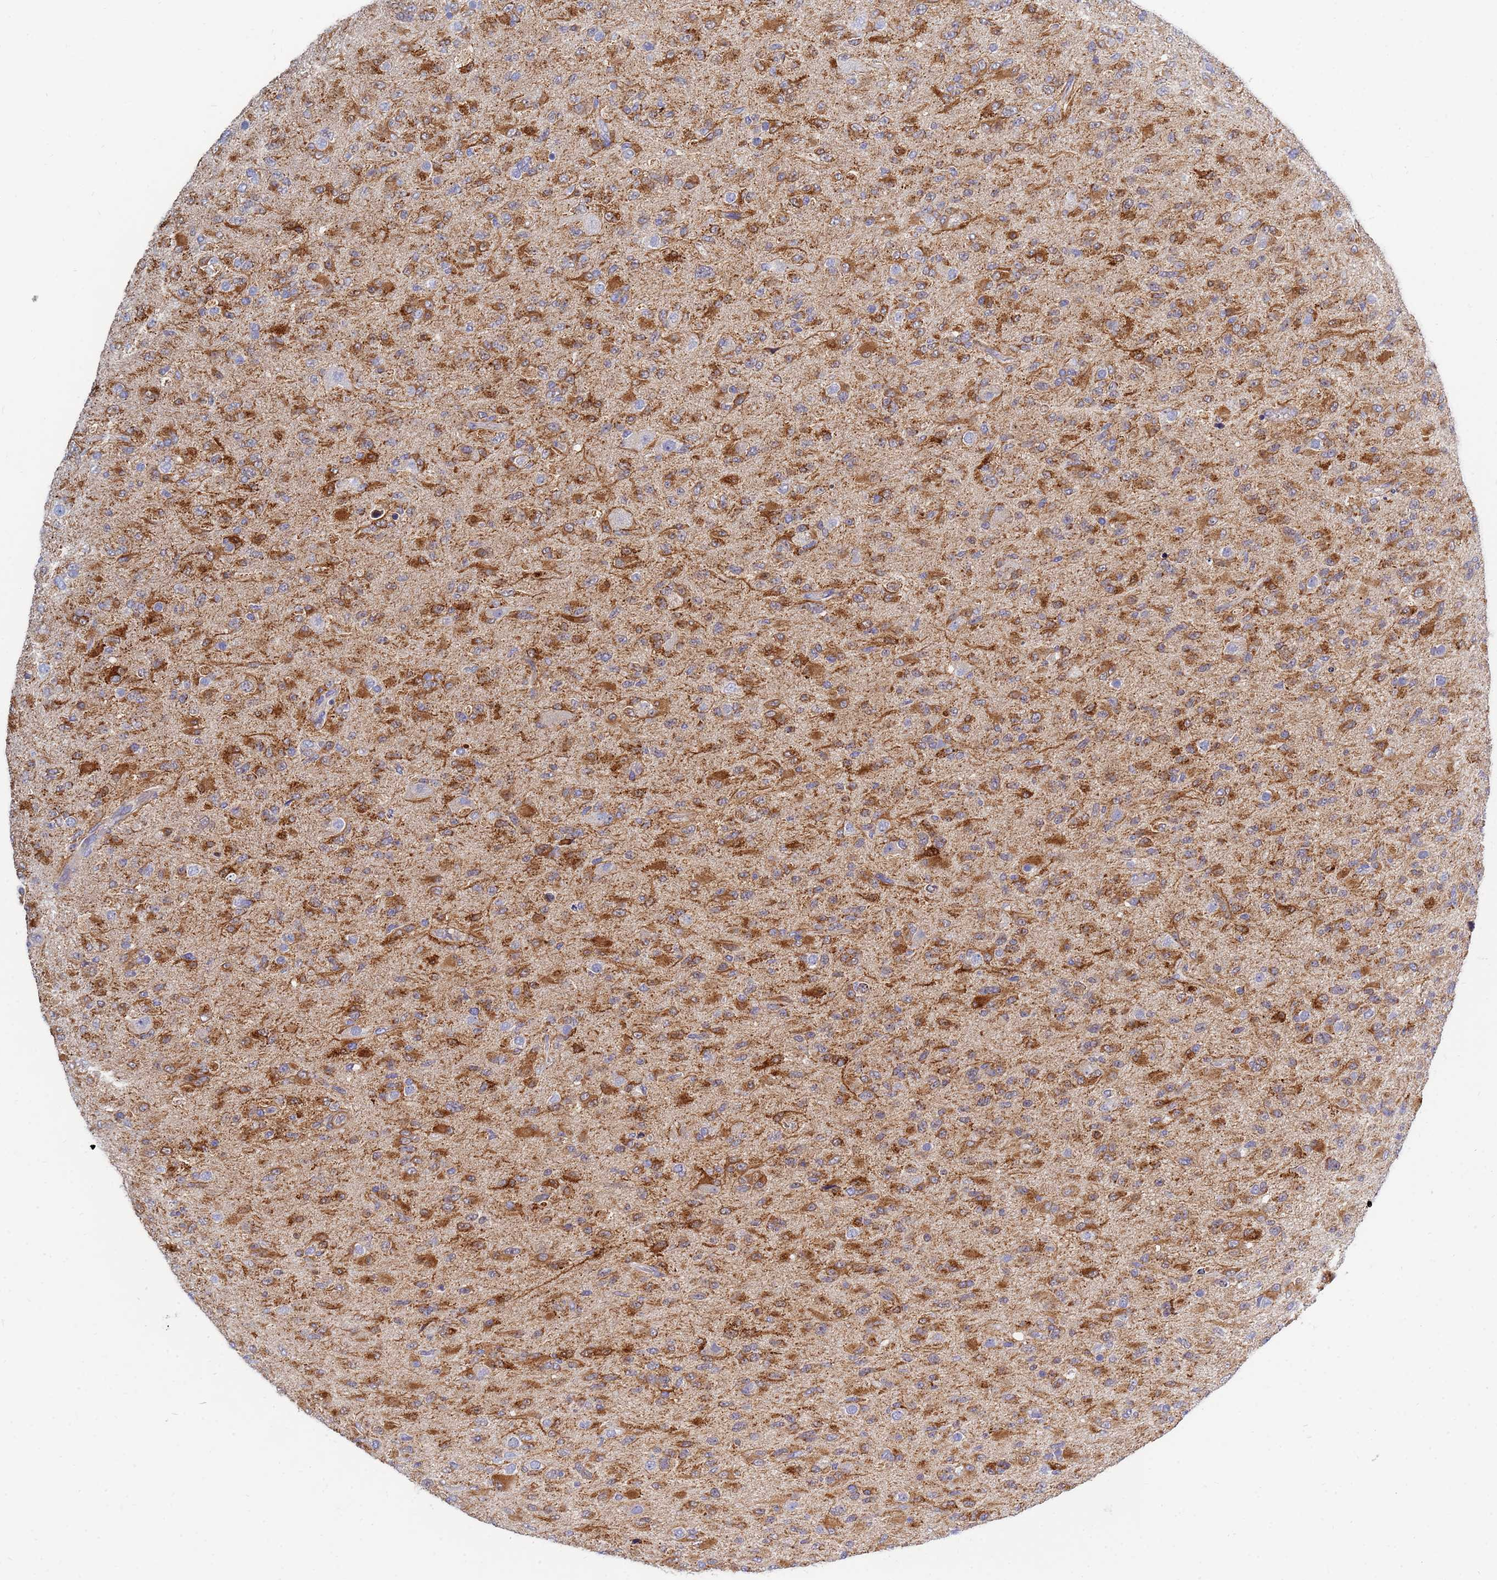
{"staining": {"intensity": "moderate", "quantity": "25%-75%", "location": "cytoplasmic/membranous"}, "tissue": "glioma", "cell_type": "Tumor cells", "image_type": "cancer", "snomed": [{"axis": "morphology", "description": "Glioma, malignant, Low grade"}, {"axis": "topography", "description": "Brain"}], "caption": "Immunohistochemistry (DAB (3,3'-diaminobenzidine)) staining of malignant glioma (low-grade) displays moderate cytoplasmic/membranous protein staining in about 25%-75% of tumor cells. (Brightfield microscopy of DAB IHC at high magnification).", "gene": "SDR39U1", "patient": {"sex": "male", "age": 65}}